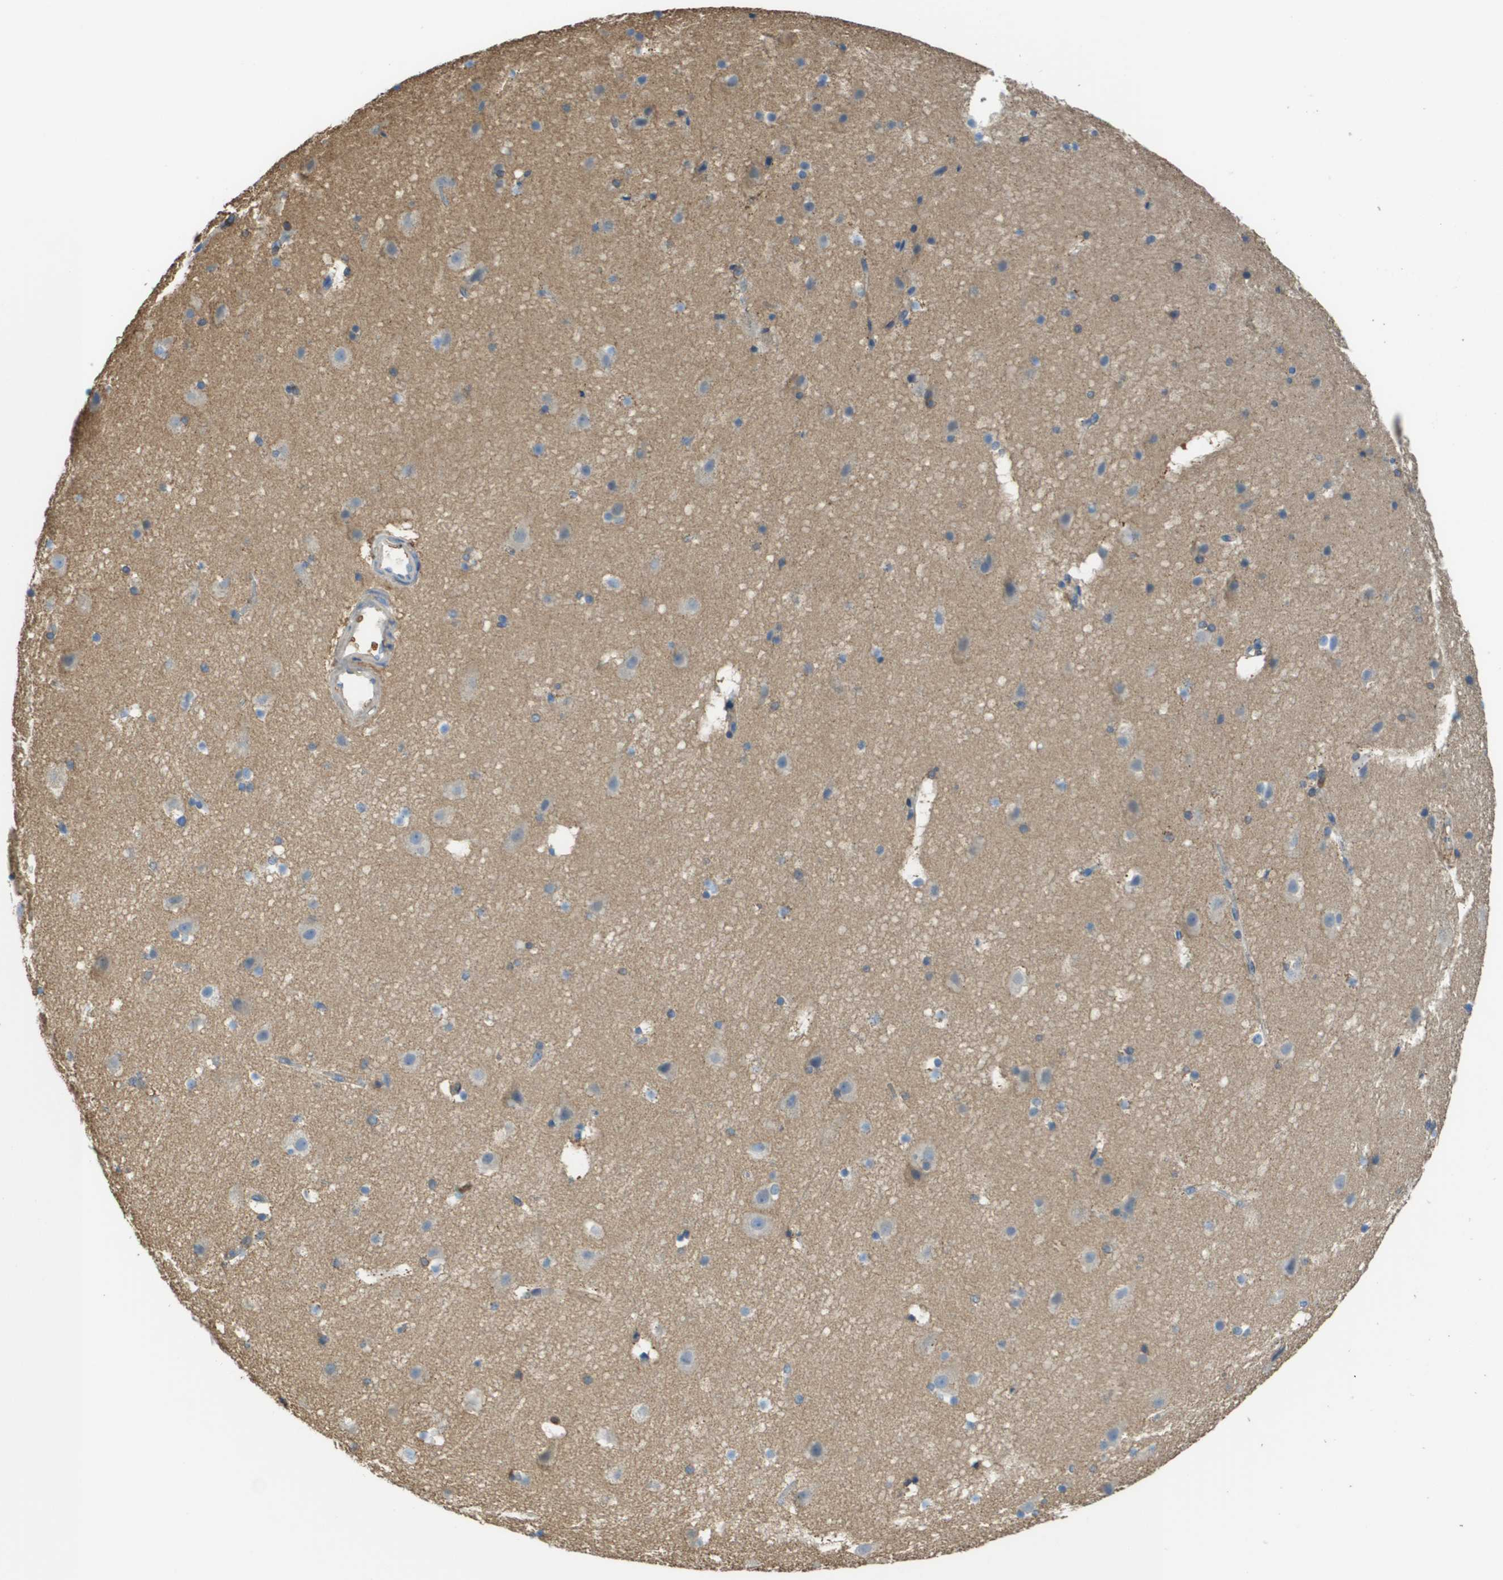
{"staining": {"intensity": "negative", "quantity": "none", "location": "none"}, "tissue": "cerebral cortex", "cell_type": "Endothelial cells", "image_type": "normal", "snomed": [{"axis": "morphology", "description": "Normal tissue, NOS"}, {"axis": "topography", "description": "Cerebral cortex"}], "caption": "Immunohistochemistry (IHC) photomicrograph of unremarkable human cerebral cortex stained for a protein (brown), which displays no positivity in endothelial cells. (DAB immunohistochemistry visualized using brightfield microscopy, high magnification).", "gene": "PASK", "patient": {"sex": "male", "age": 45}}